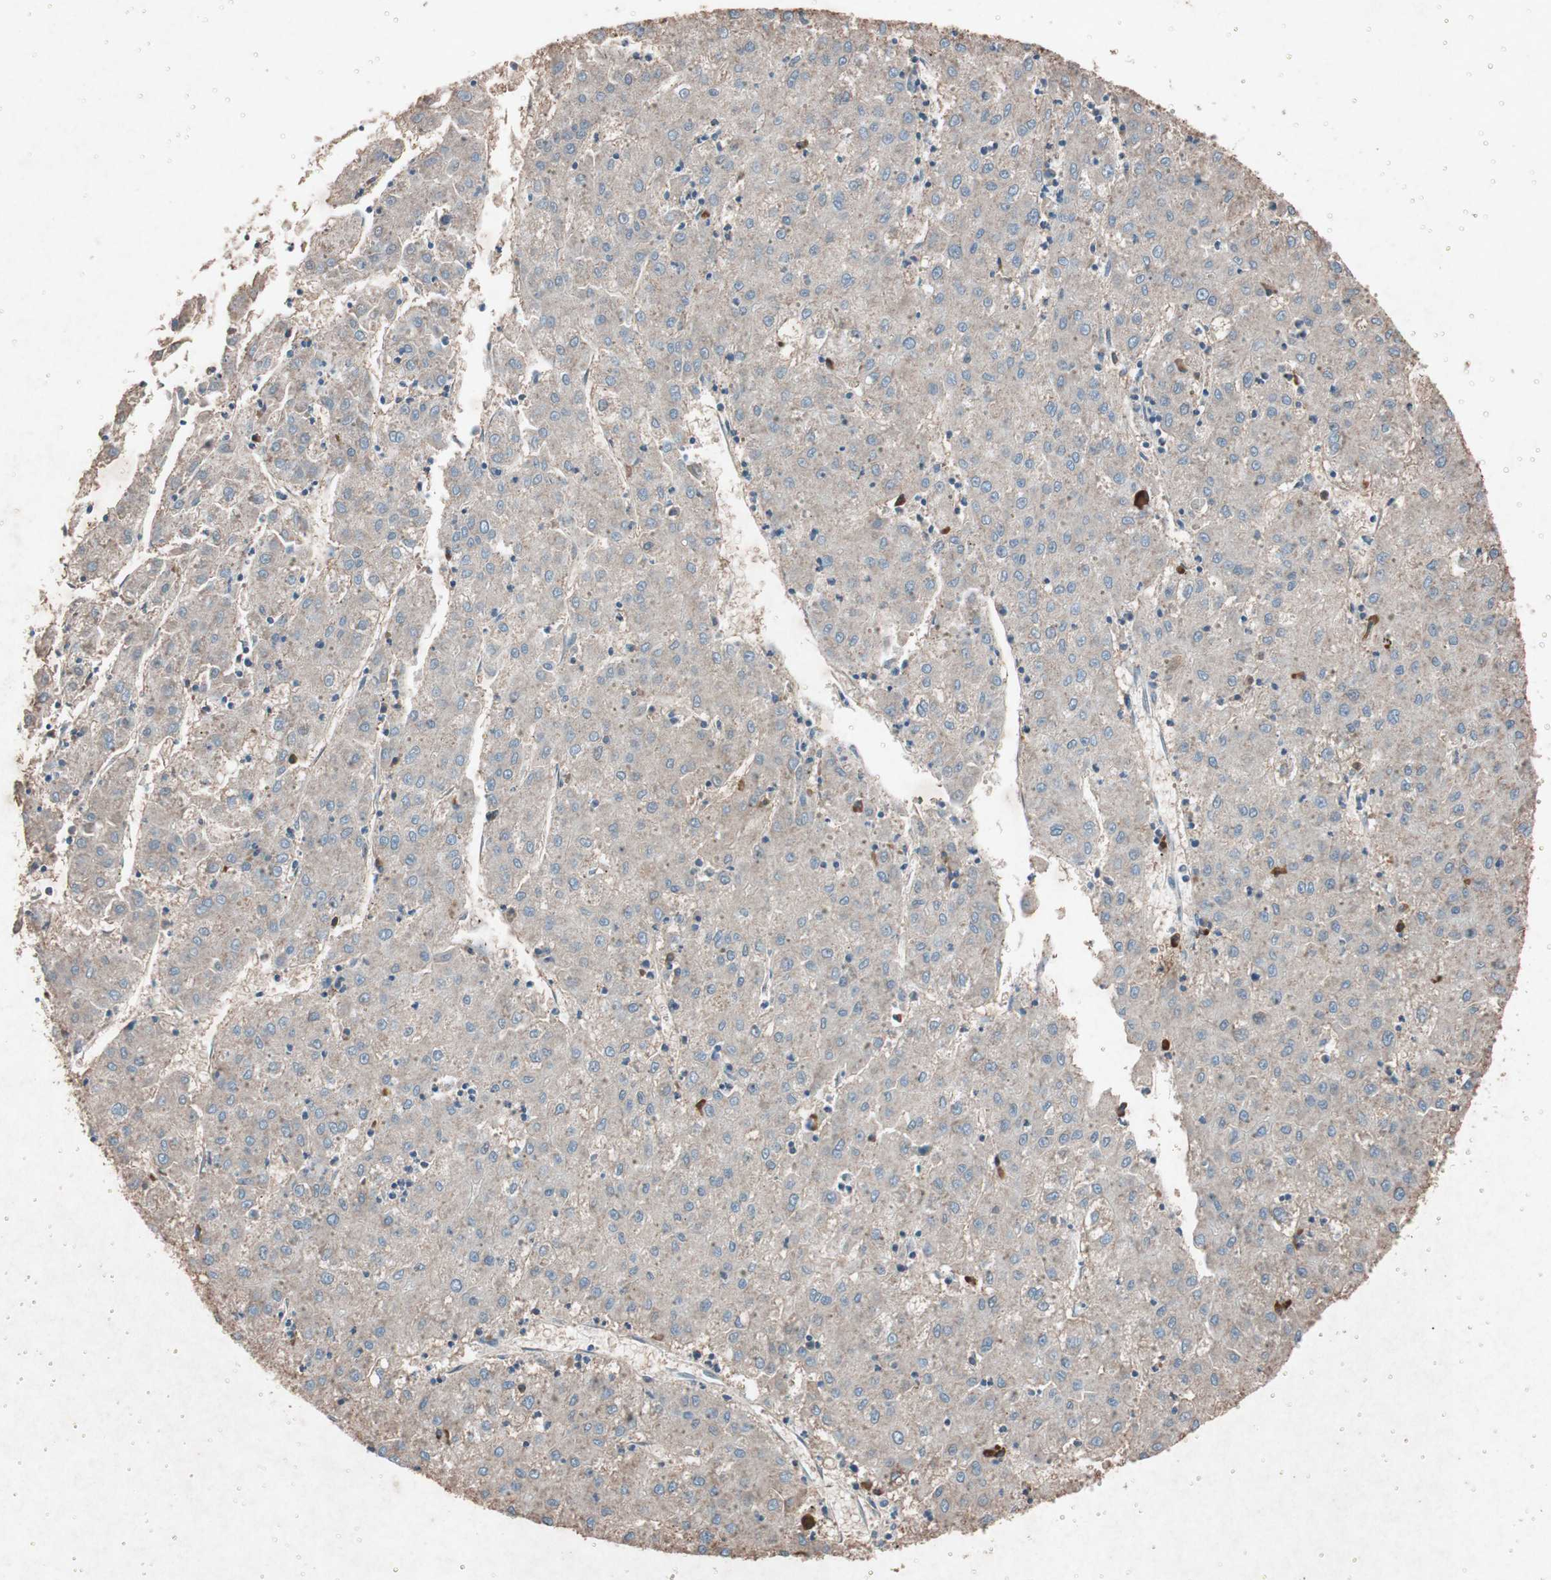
{"staining": {"intensity": "weak", "quantity": ">75%", "location": "cytoplasmic/membranous"}, "tissue": "liver cancer", "cell_type": "Tumor cells", "image_type": "cancer", "snomed": [{"axis": "morphology", "description": "Carcinoma, Hepatocellular, NOS"}, {"axis": "topography", "description": "Liver"}], "caption": "The histopathology image displays immunohistochemical staining of liver hepatocellular carcinoma. There is weak cytoplasmic/membranous staining is appreciated in about >75% of tumor cells.", "gene": "GRB7", "patient": {"sex": "male", "age": 72}}